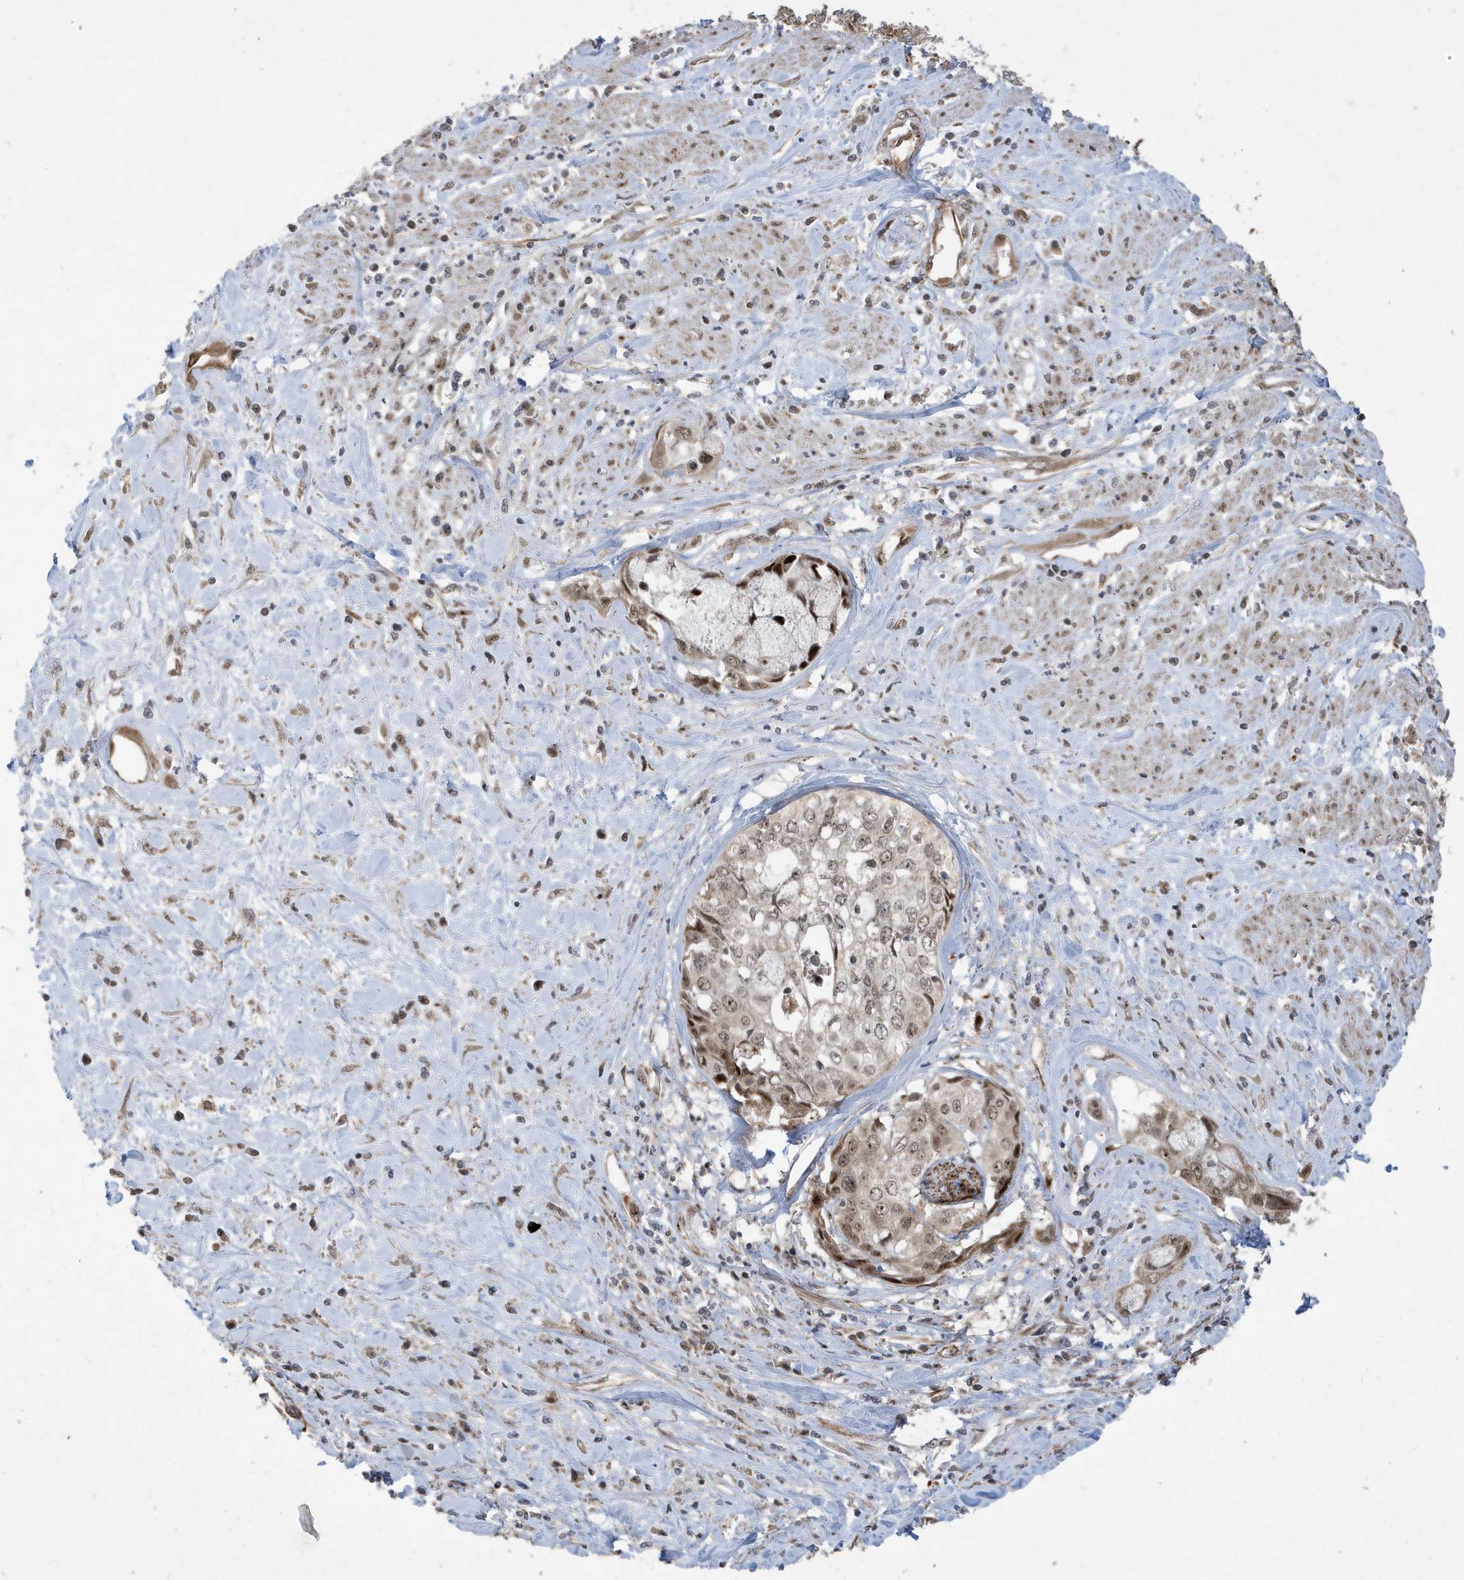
{"staining": {"intensity": "weak", "quantity": "<25%", "location": "cytoplasmic/membranous,nuclear"}, "tissue": "cervical cancer", "cell_type": "Tumor cells", "image_type": "cancer", "snomed": [{"axis": "morphology", "description": "Squamous cell carcinoma, NOS"}, {"axis": "topography", "description": "Cervix"}], "caption": "A histopathology image of human cervical cancer (squamous cell carcinoma) is negative for staining in tumor cells. The staining is performed using DAB brown chromogen with nuclei counter-stained in using hematoxylin.", "gene": "FAM9B", "patient": {"sex": "female", "age": 31}}